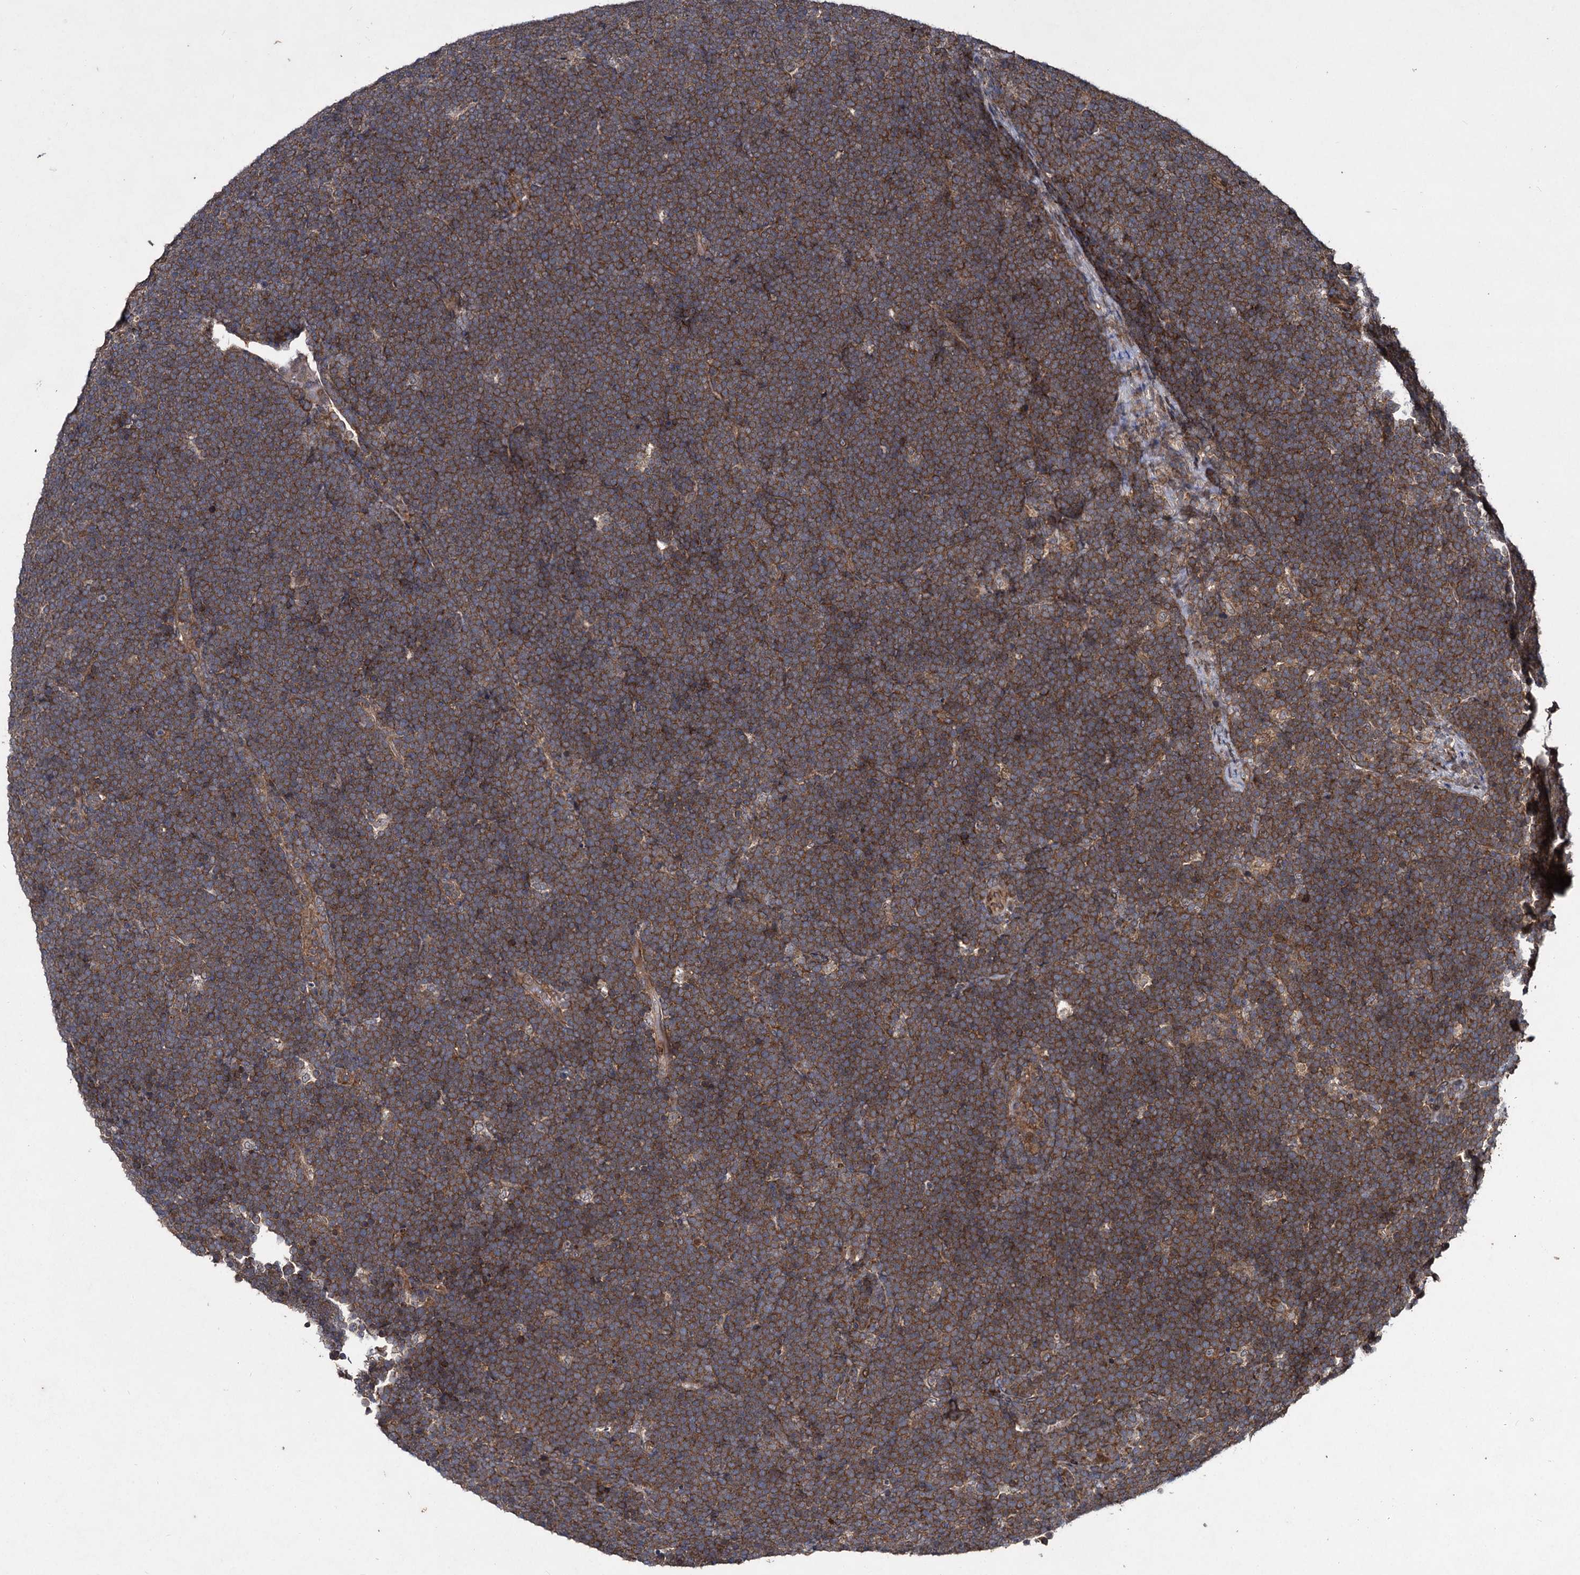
{"staining": {"intensity": "strong", "quantity": ">75%", "location": "cytoplasmic/membranous"}, "tissue": "lymphoma", "cell_type": "Tumor cells", "image_type": "cancer", "snomed": [{"axis": "morphology", "description": "Malignant lymphoma, non-Hodgkin's type, High grade"}, {"axis": "topography", "description": "Lymph node"}], "caption": "The photomicrograph demonstrates staining of malignant lymphoma, non-Hodgkin's type (high-grade), revealing strong cytoplasmic/membranous protein staining (brown color) within tumor cells.", "gene": "DCP1B", "patient": {"sex": "male", "age": 13}}